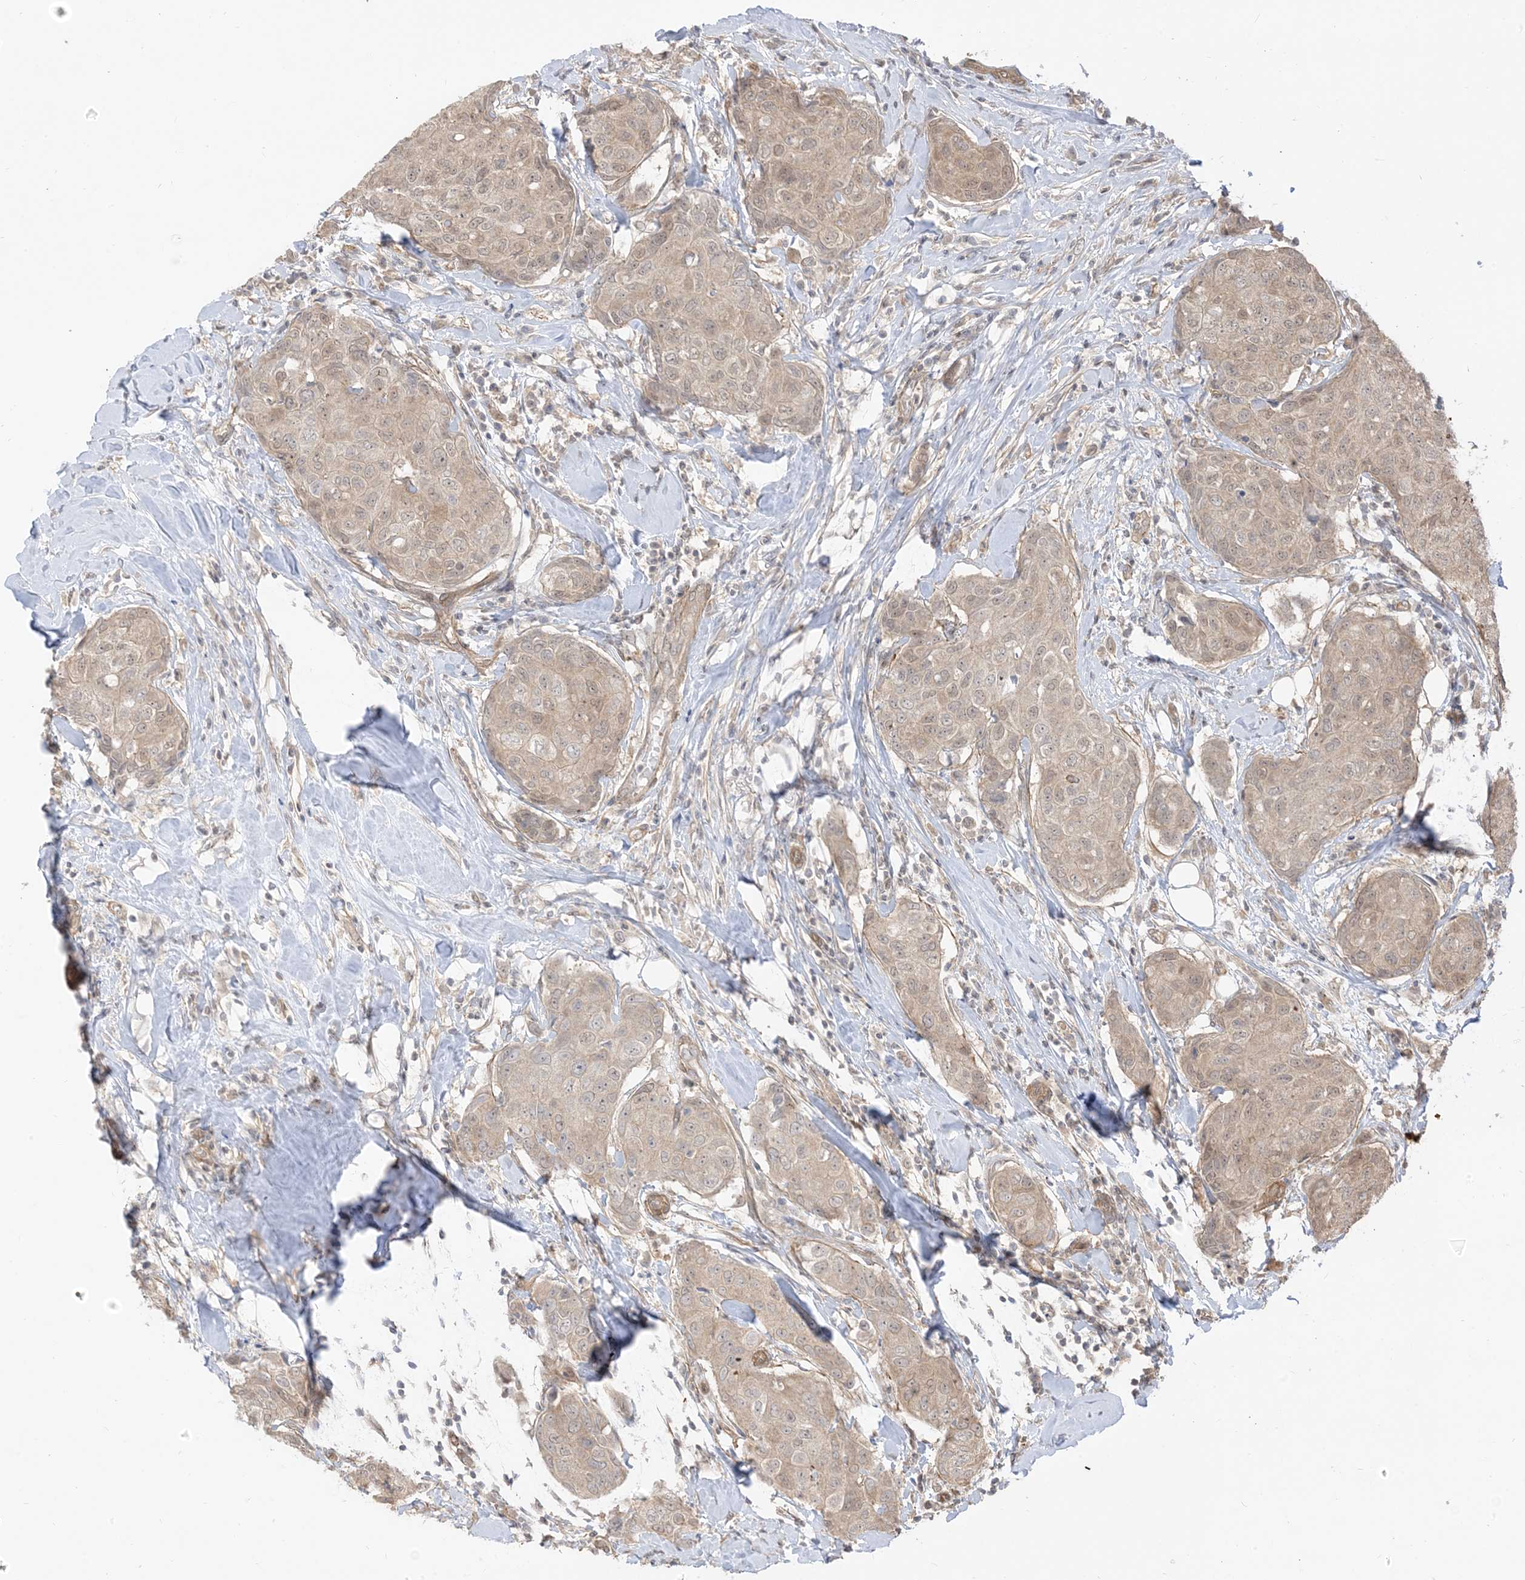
{"staining": {"intensity": "weak", "quantity": "25%-75%", "location": "cytoplasmic/membranous"}, "tissue": "breast cancer", "cell_type": "Tumor cells", "image_type": "cancer", "snomed": [{"axis": "morphology", "description": "Duct carcinoma"}, {"axis": "topography", "description": "Breast"}], "caption": "Tumor cells reveal weak cytoplasmic/membranous staining in approximately 25%-75% of cells in breast cancer. The staining was performed using DAB (3,3'-diaminobenzidine), with brown indicating positive protein expression. Nuclei are stained blue with hematoxylin.", "gene": "TBCC", "patient": {"sex": "female", "age": 80}}